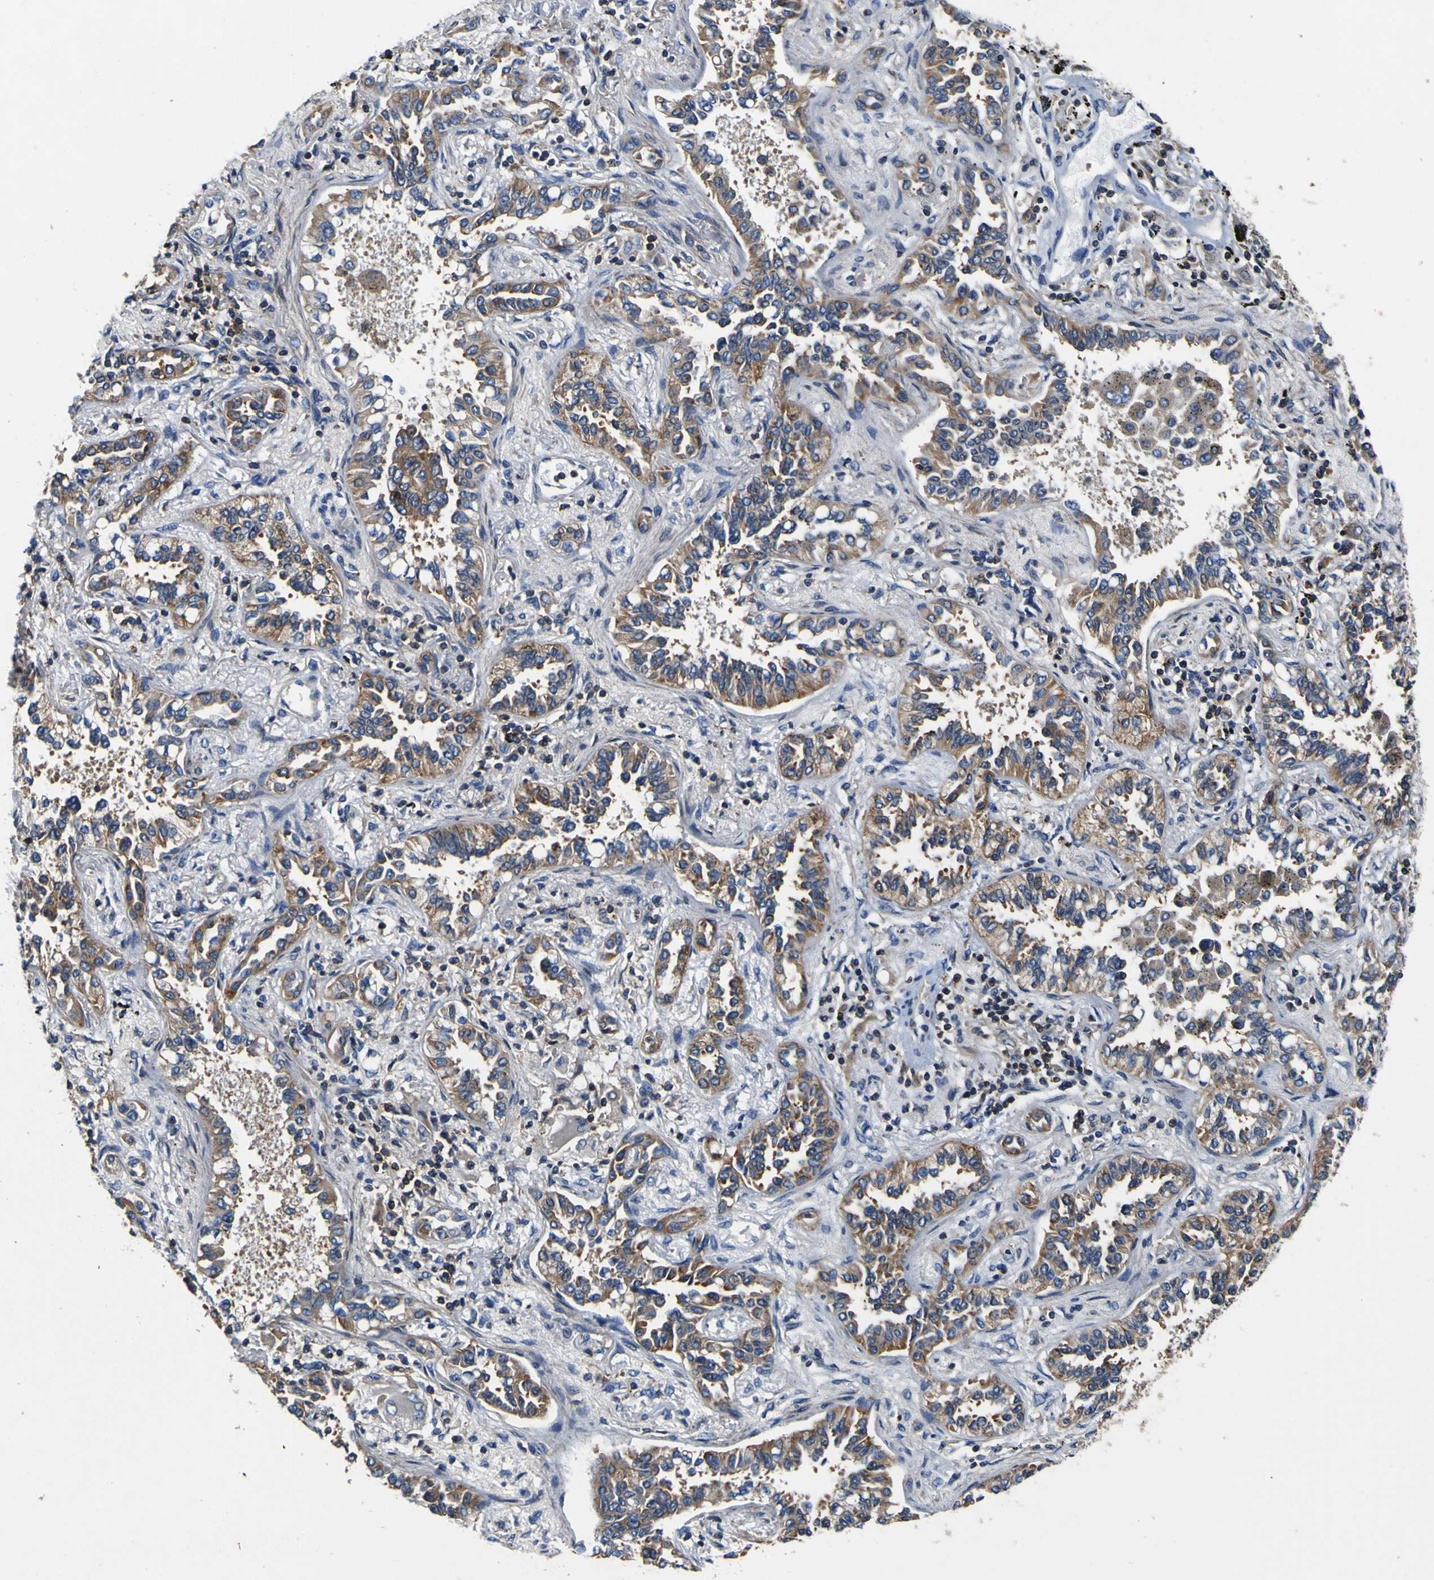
{"staining": {"intensity": "moderate", "quantity": ">75%", "location": "cytoplasmic/membranous"}, "tissue": "lung cancer", "cell_type": "Tumor cells", "image_type": "cancer", "snomed": [{"axis": "morphology", "description": "Normal tissue, NOS"}, {"axis": "morphology", "description": "Adenocarcinoma, NOS"}, {"axis": "topography", "description": "Lung"}], "caption": "Immunohistochemical staining of human adenocarcinoma (lung) shows medium levels of moderate cytoplasmic/membranous positivity in about >75% of tumor cells.", "gene": "CNR2", "patient": {"sex": "male", "age": 59}}